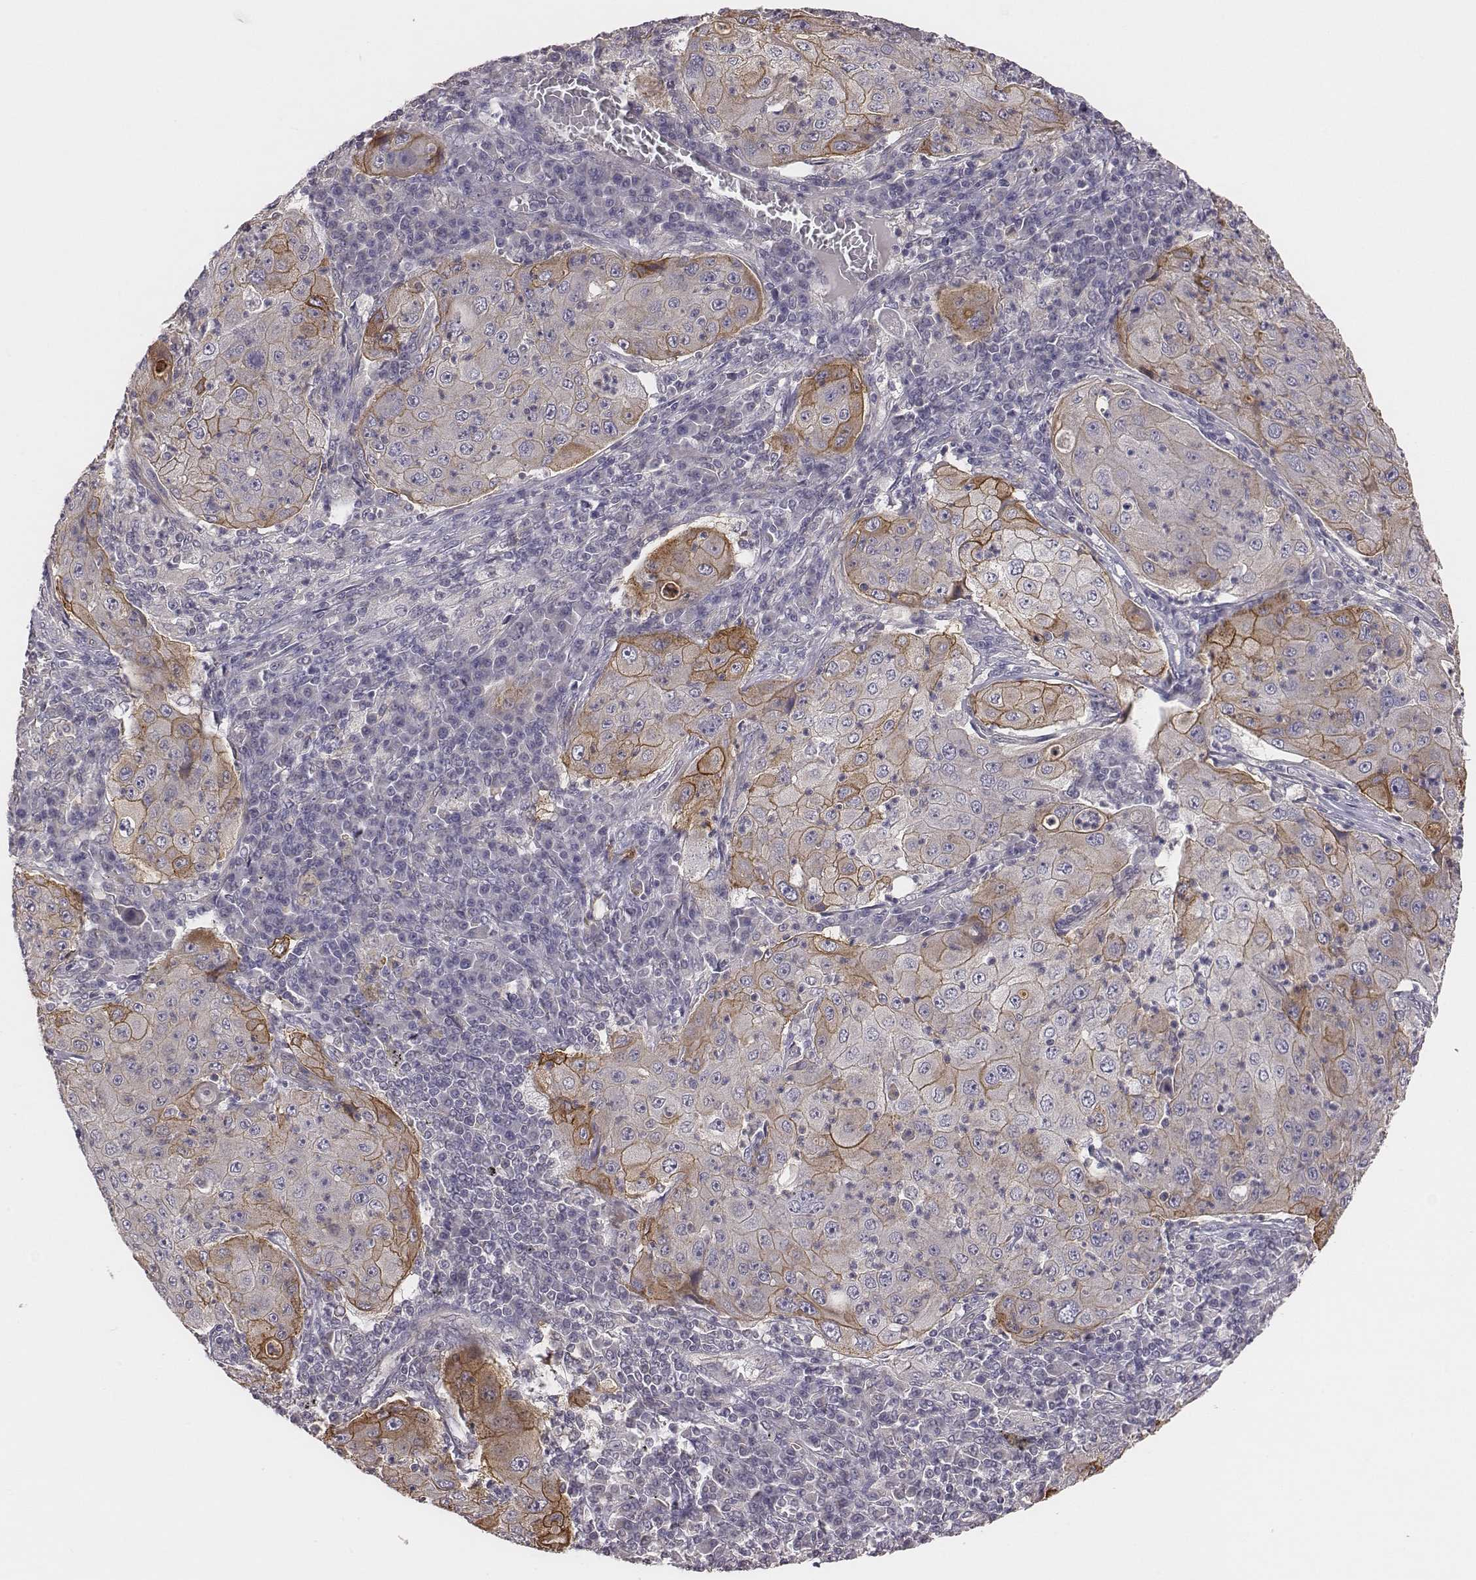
{"staining": {"intensity": "moderate", "quantity": "25%-75%", "location": "cytoplasmic/membranous"}, "tissue": "lung cancer", "cell_type": "Tumor cells", "image_type": "cancer", "snomed": [{"axis": "morphology", "description": "Squamous cell carcinoma, NOS"}, {"axis": "topography", "description": "Lung"}], "caption": "Squamous cell carcinoma (lung) stained with DAB IHC displays medium levels of moderate cytoplasmic/membranous staining in about 25%-75% of tumor cells.", "gene": "SCARF1", "patient": {"sex": "female", "age": 59}}